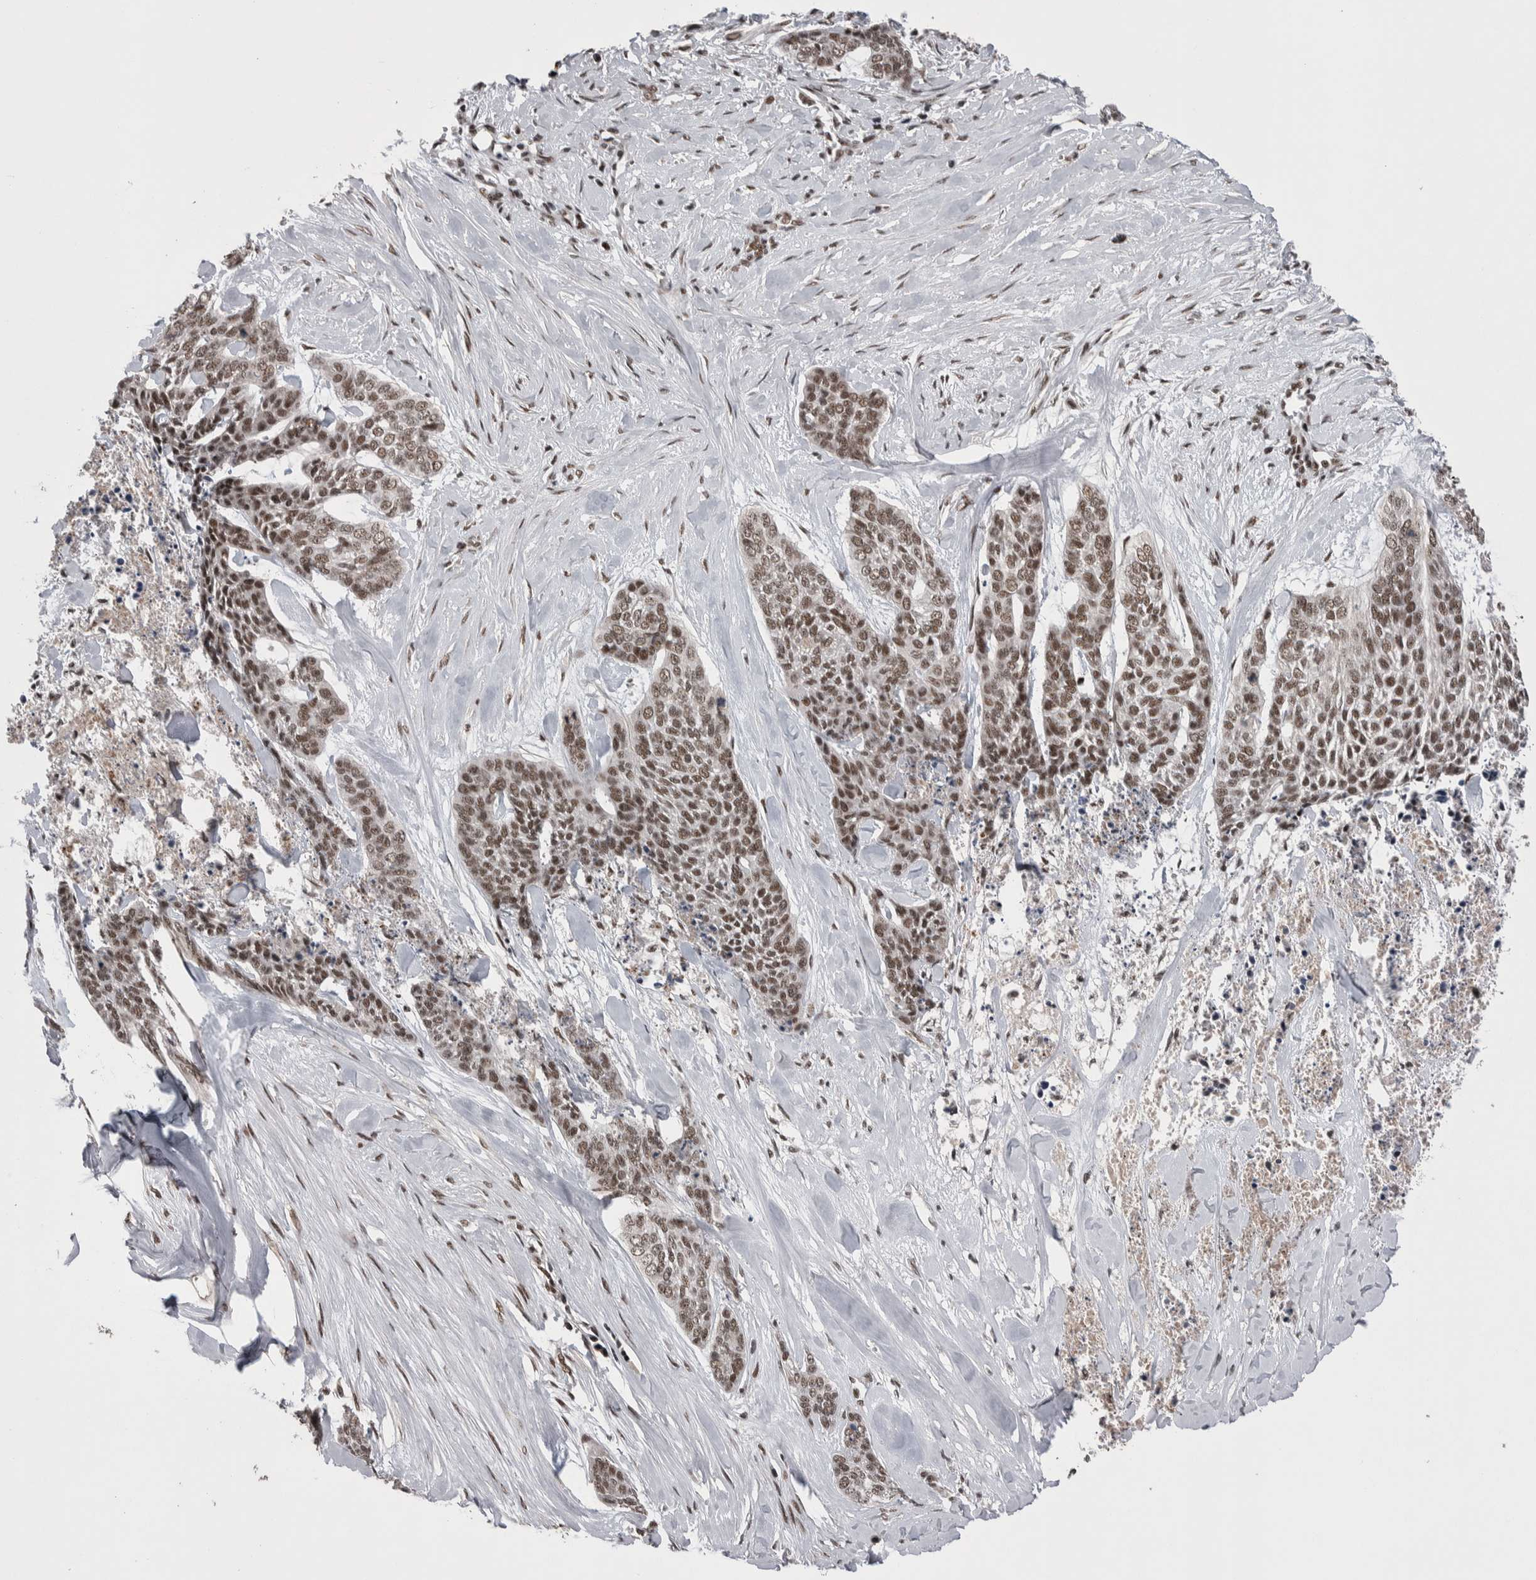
{"staining": {"intensity": "moderate", "quantity": ">75%", "location": "nuclear"}, "tissue": "skin cancer", "cell_type": "Tumor cells", "image_type": "cancer", "snomed": [{"axis": "morphology", "description": "Basal cell carcinoma"}, {"axis": "topography", "description": "Skin"}], "caption": "Tumor cells display moderate nuclear positivity in approximately >75% of cells in skin basal cell carcinoma.", "gene": "DMTF1", "patient": {"sex": "female", "age": 64}}